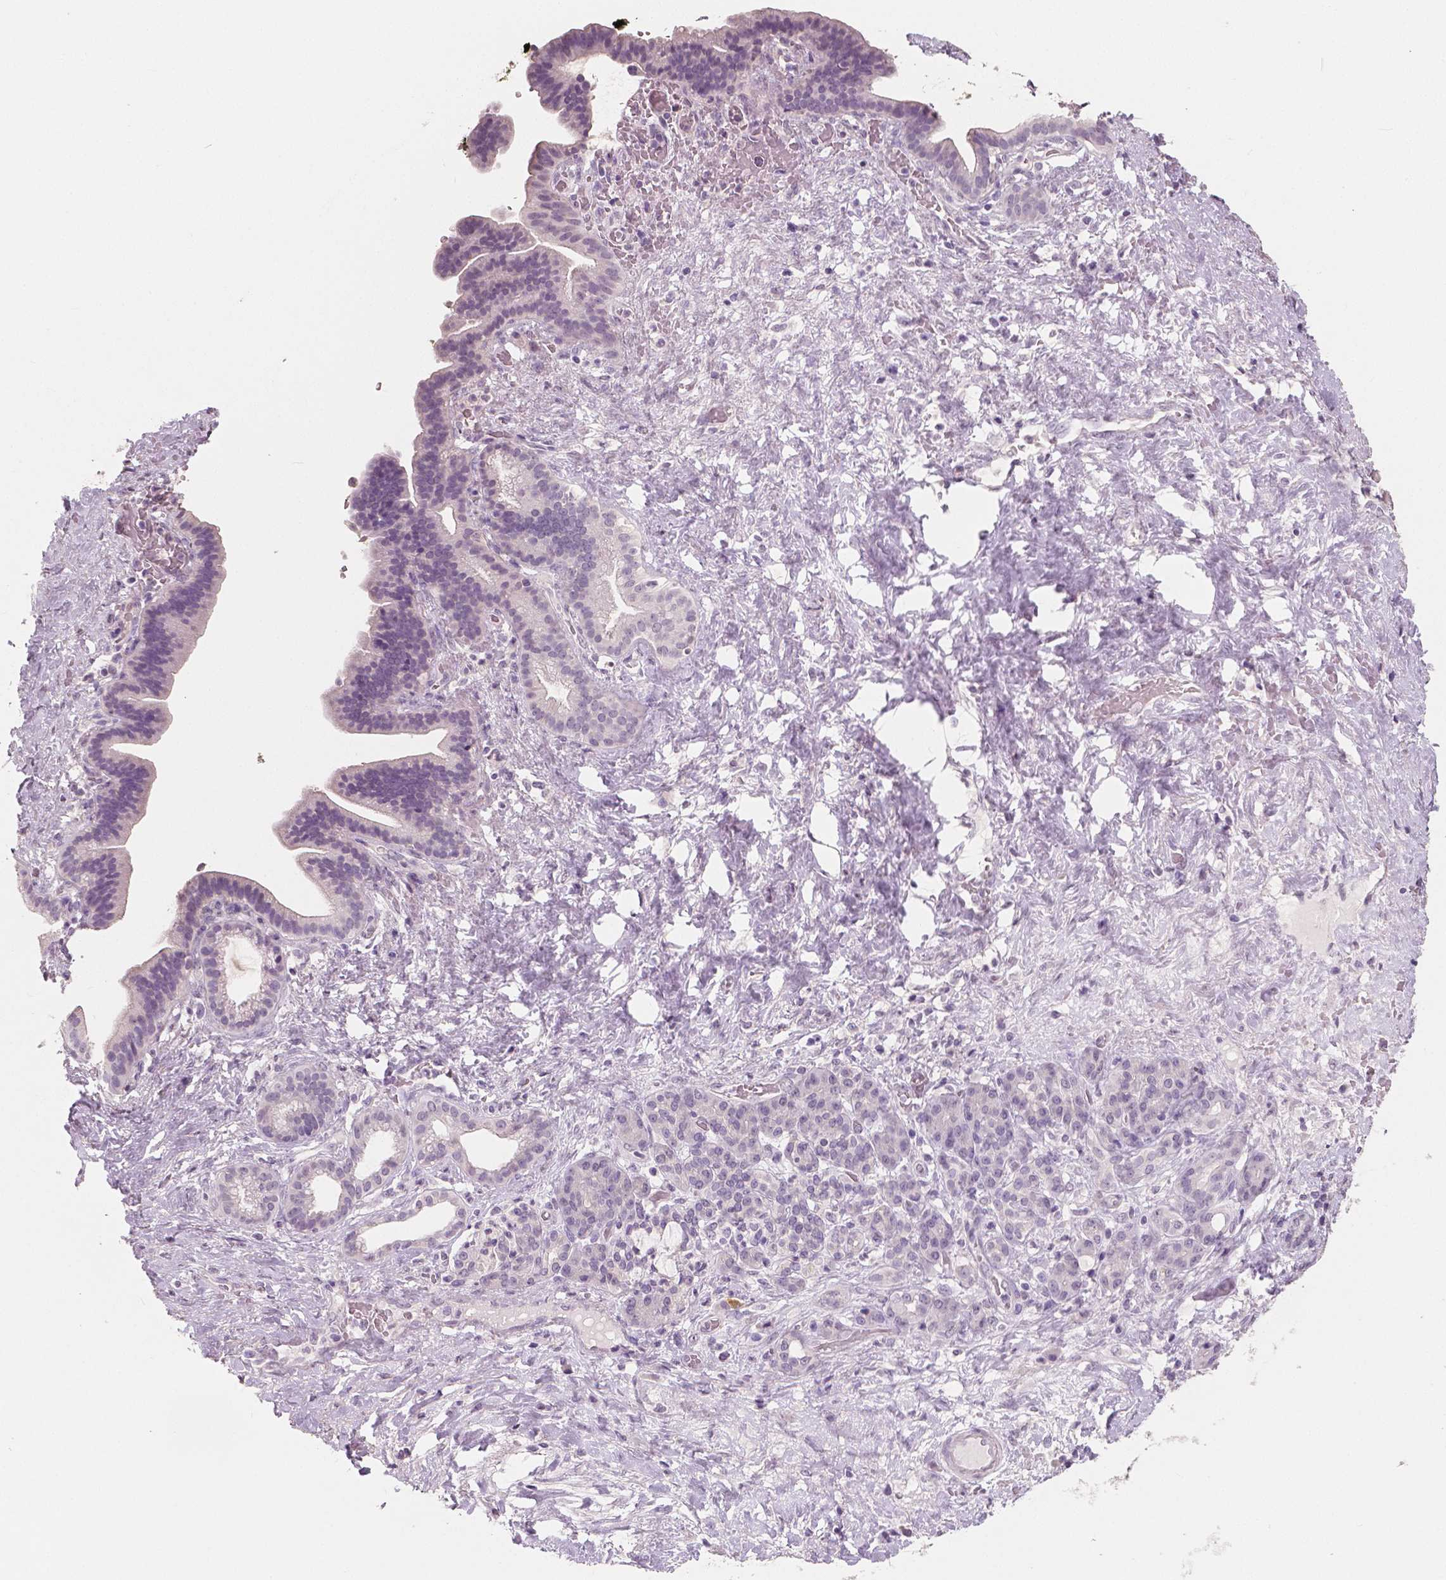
{"staining": {"intensity": "negative", "quantity": "none", "location": "none"}, "tissue": "pancreatic cancer", "cell_type": "Tumor cells", "image_type": "cancer", "snomed": [{"axis": "morphology", "description": "Adenocarcinoma, NOS"}, {"axis": "topography", "description": "Pancreas"}], "caption": "DAB immunohistochemical staining of pancreatic cancer reveals no significant expression in tumor cells.", "gene": "NECAB1", "patient": {"sex": "male", "age": 44}}